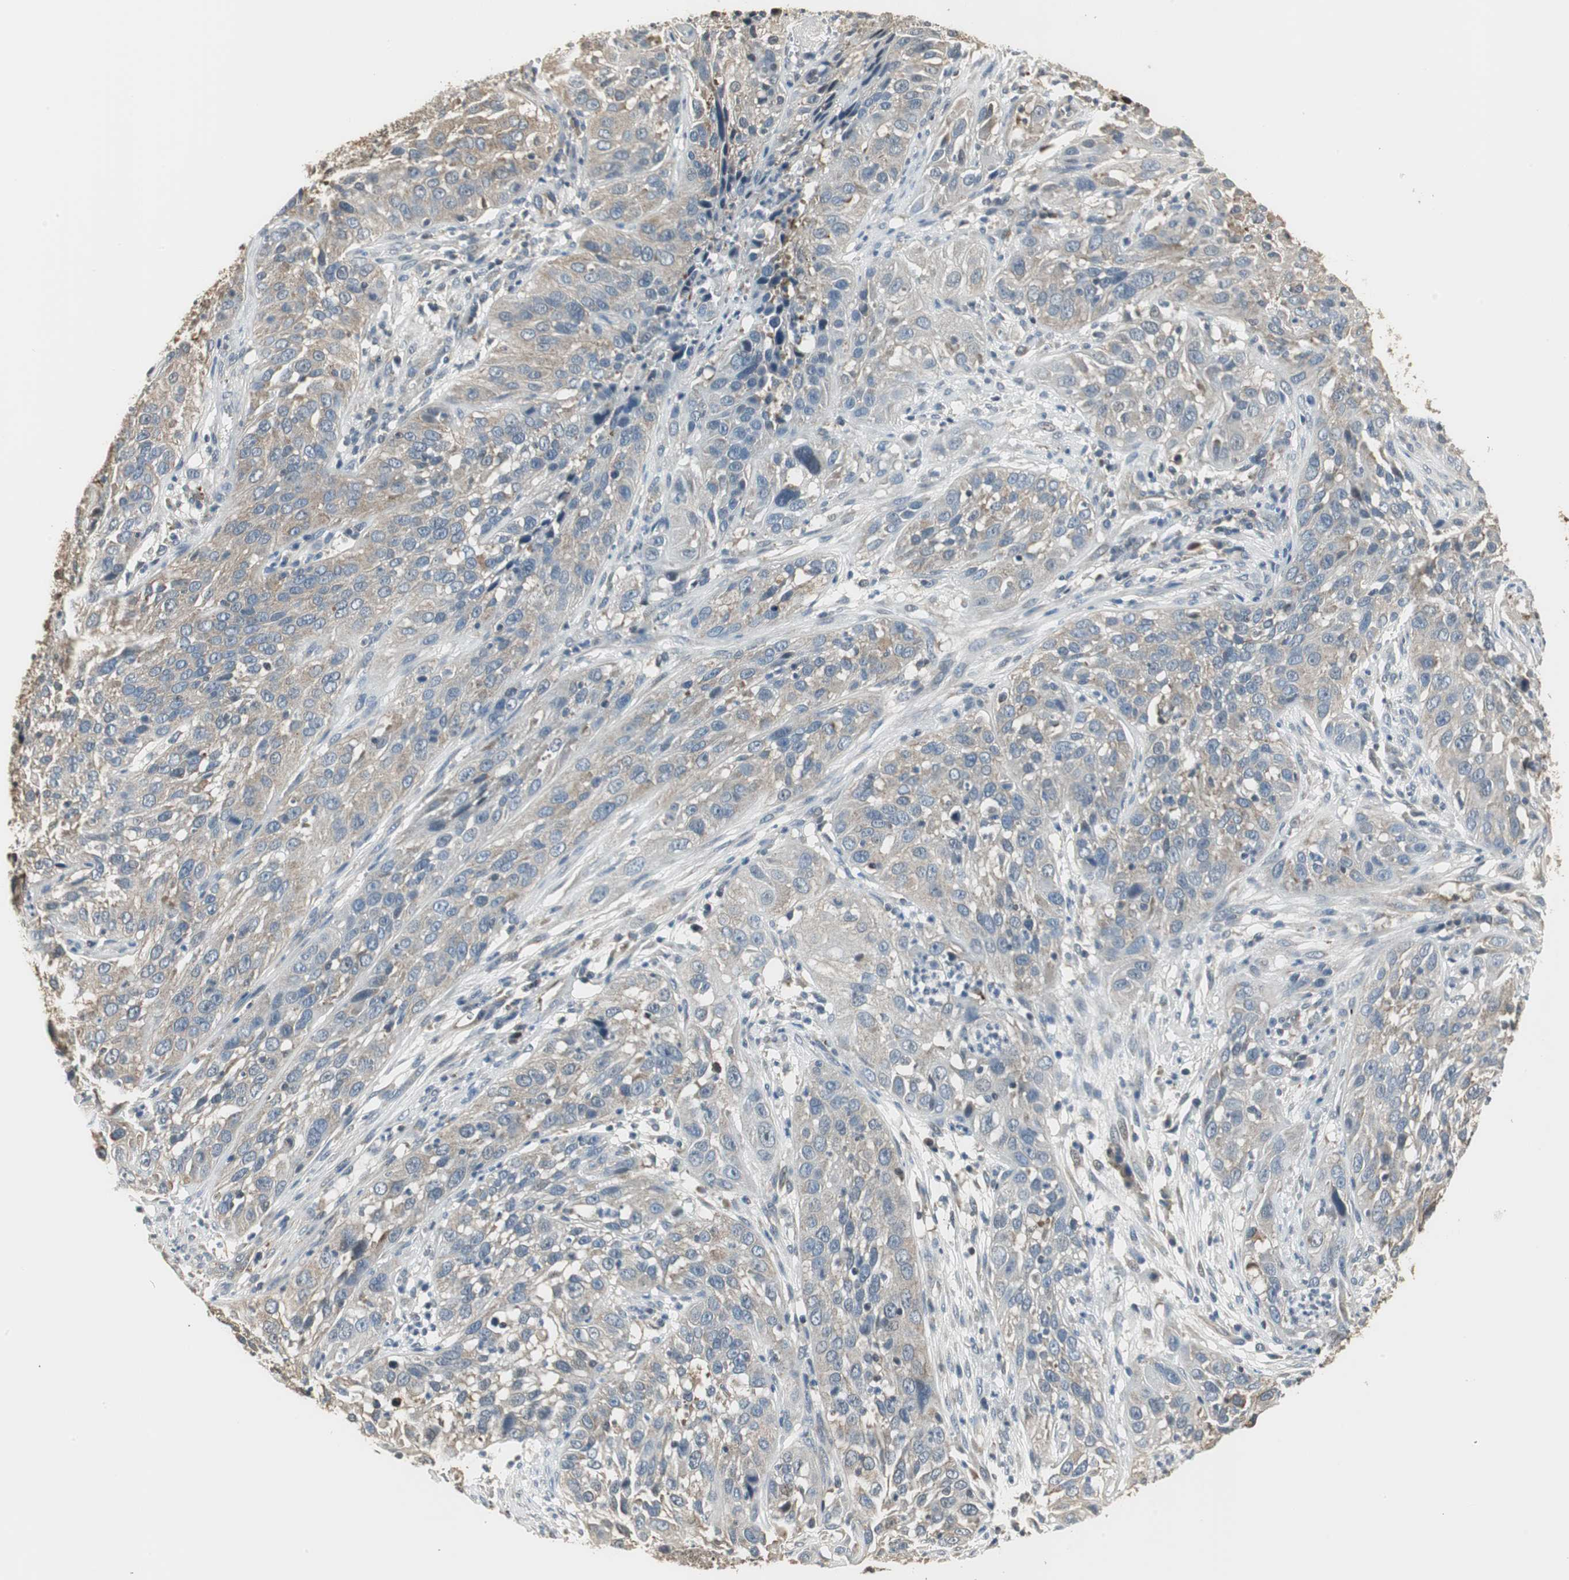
{"staining": {"intensity": "weak", "quantity": ">75%", "location": "cytoplasmic/membranous"}, "tissue": "cervical cancer", "cell_type": "Tumor cells", "image_type": "cancer", "snomed": [{"axis": "morphology", "description": "Squamous cell carcinoma, NOS"}, {"axis": "topography", "description": "Cervix"}], "caption": "Protein positivity by immunohistochemistry (IHC) exhibits weak cytoplasmic/membranous staining in about >75% of tumor cells in cervical cancer.", "gene": "CCT5", "patient": {"sex": "female", "age": 32}}